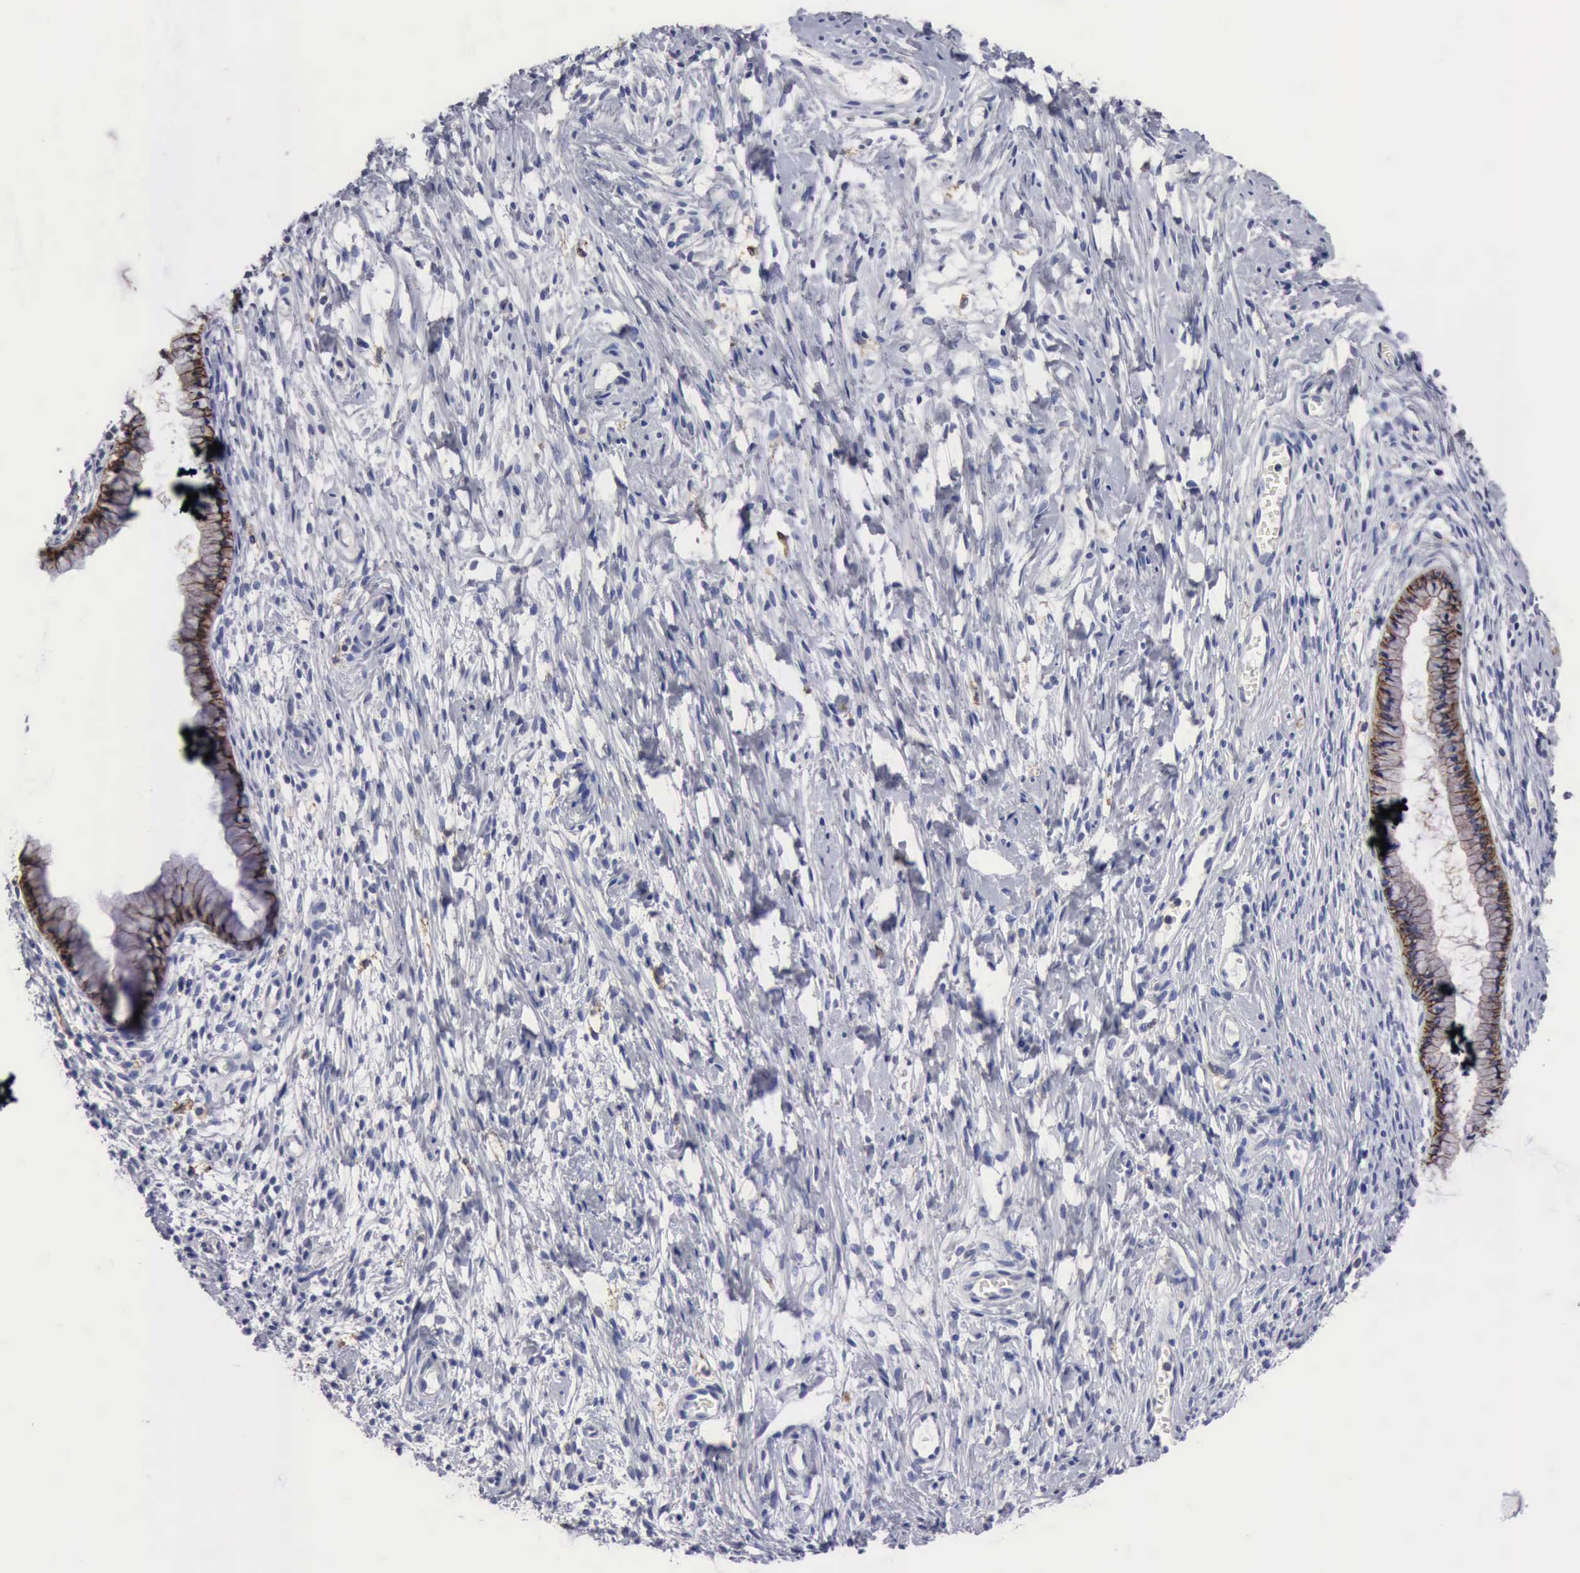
{"staining": {"intensity": "weak", "quantity": ">75%", "location": "cytoplasmic/membranous"}, "tissue": "cervix", "cell_type": "Glandular cells", "image_type": "normal", "snomed": [{"axis": "morphology", "description": "Normal tissue, NOS"}, {"axis": "topography", "description": "Cervix"}], "caption": "Protein expression analysis of normal cervix demonstrates weak cytoplasmic/membranous expression in approximately >75% of glandular cells. The staining was performed using DAB (3,3'-diaminobenzidine), with brown indicating positive protein expression. Nuclei are stained blue with hematoxylin.", "gene": "PTGS2", "patient": {"sex": "female", "age": 70}}